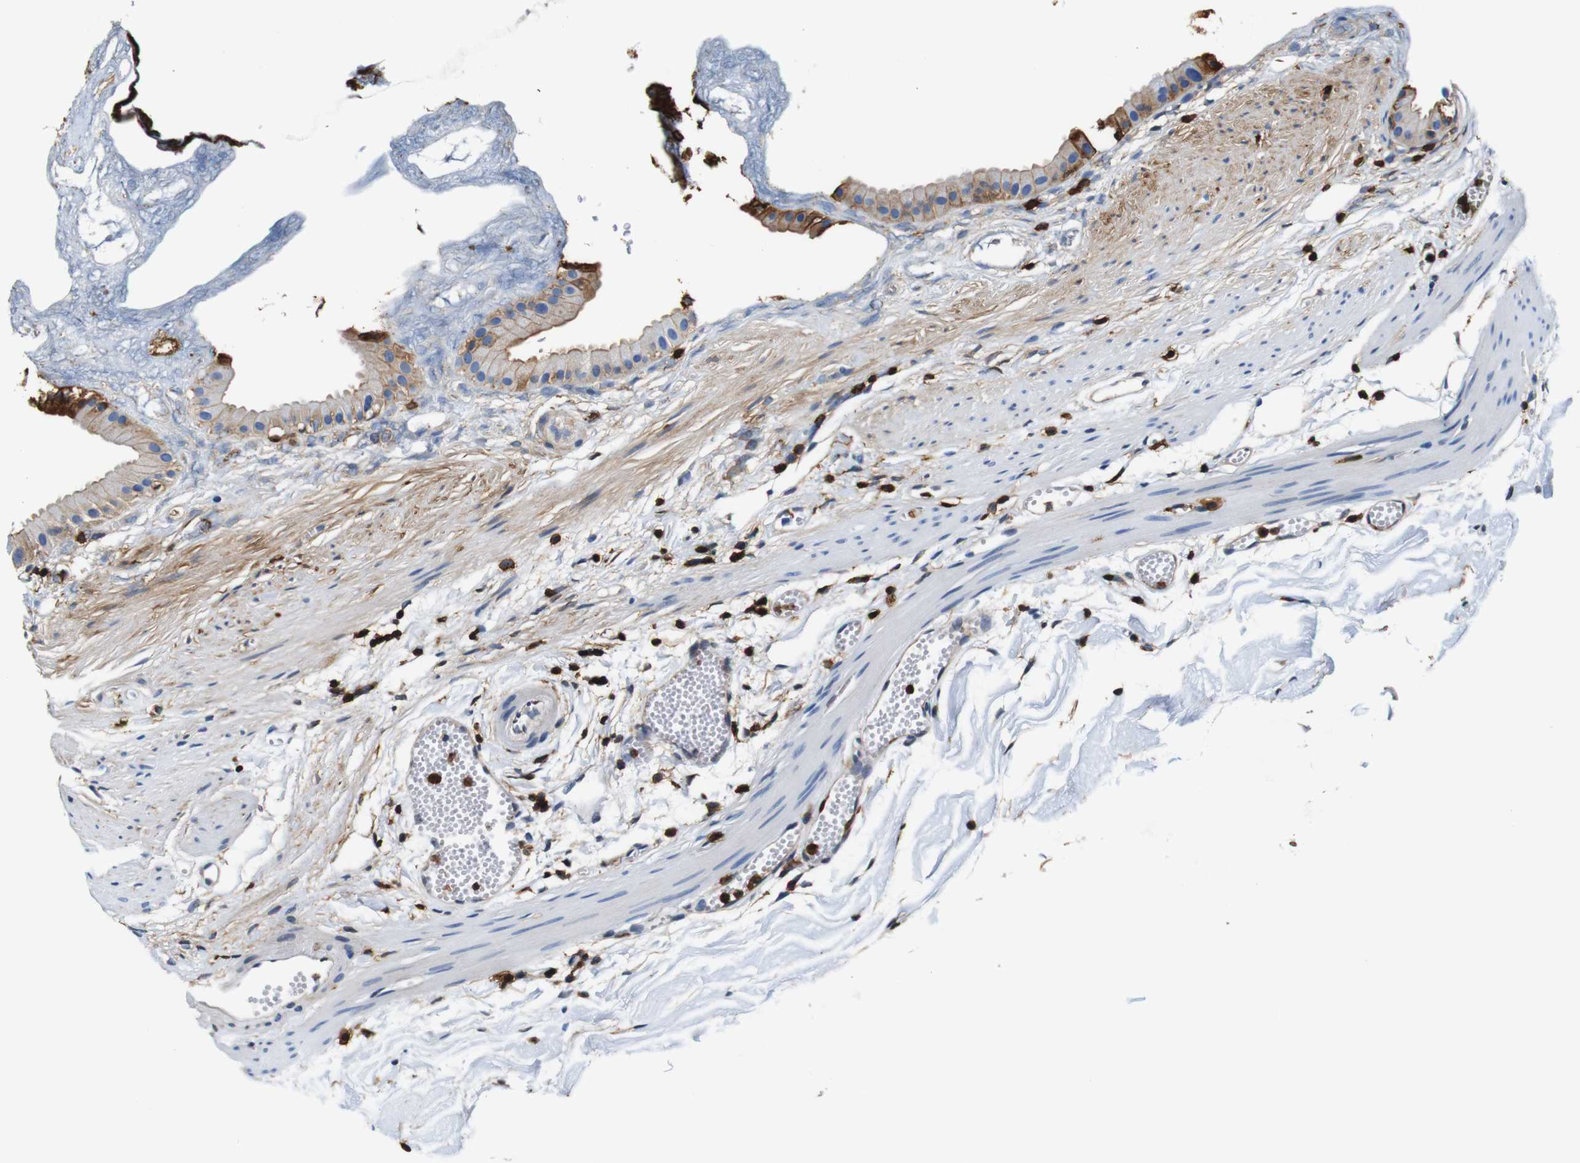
{"staining": {"intensity": "weak", "quantity": "25%-75%", "location": "cytoplasmic/membranous"}, "tissue": "gallbladder", "cell_type": "Glandular cells", "image_type": "normal", "snomed": [{"axis": "morphology", "description": "Normal tissue, NOS"}, {"axis": "topography", "description": "Gallbladder"}], "caption": "The micrograph displays staining of benign gallbladder, revealing weak cytoplasmic/membranous protein positivity (brown color) within glandular cells. The protein of interest is stained brown, and the nuclei are stained in blue (DAB (3,3'-diaminobenzidine) IHC with brightfield microscopy, high magnification).", "gene": "ANXA1", "patient": {"sex": "female", "age": 64}}